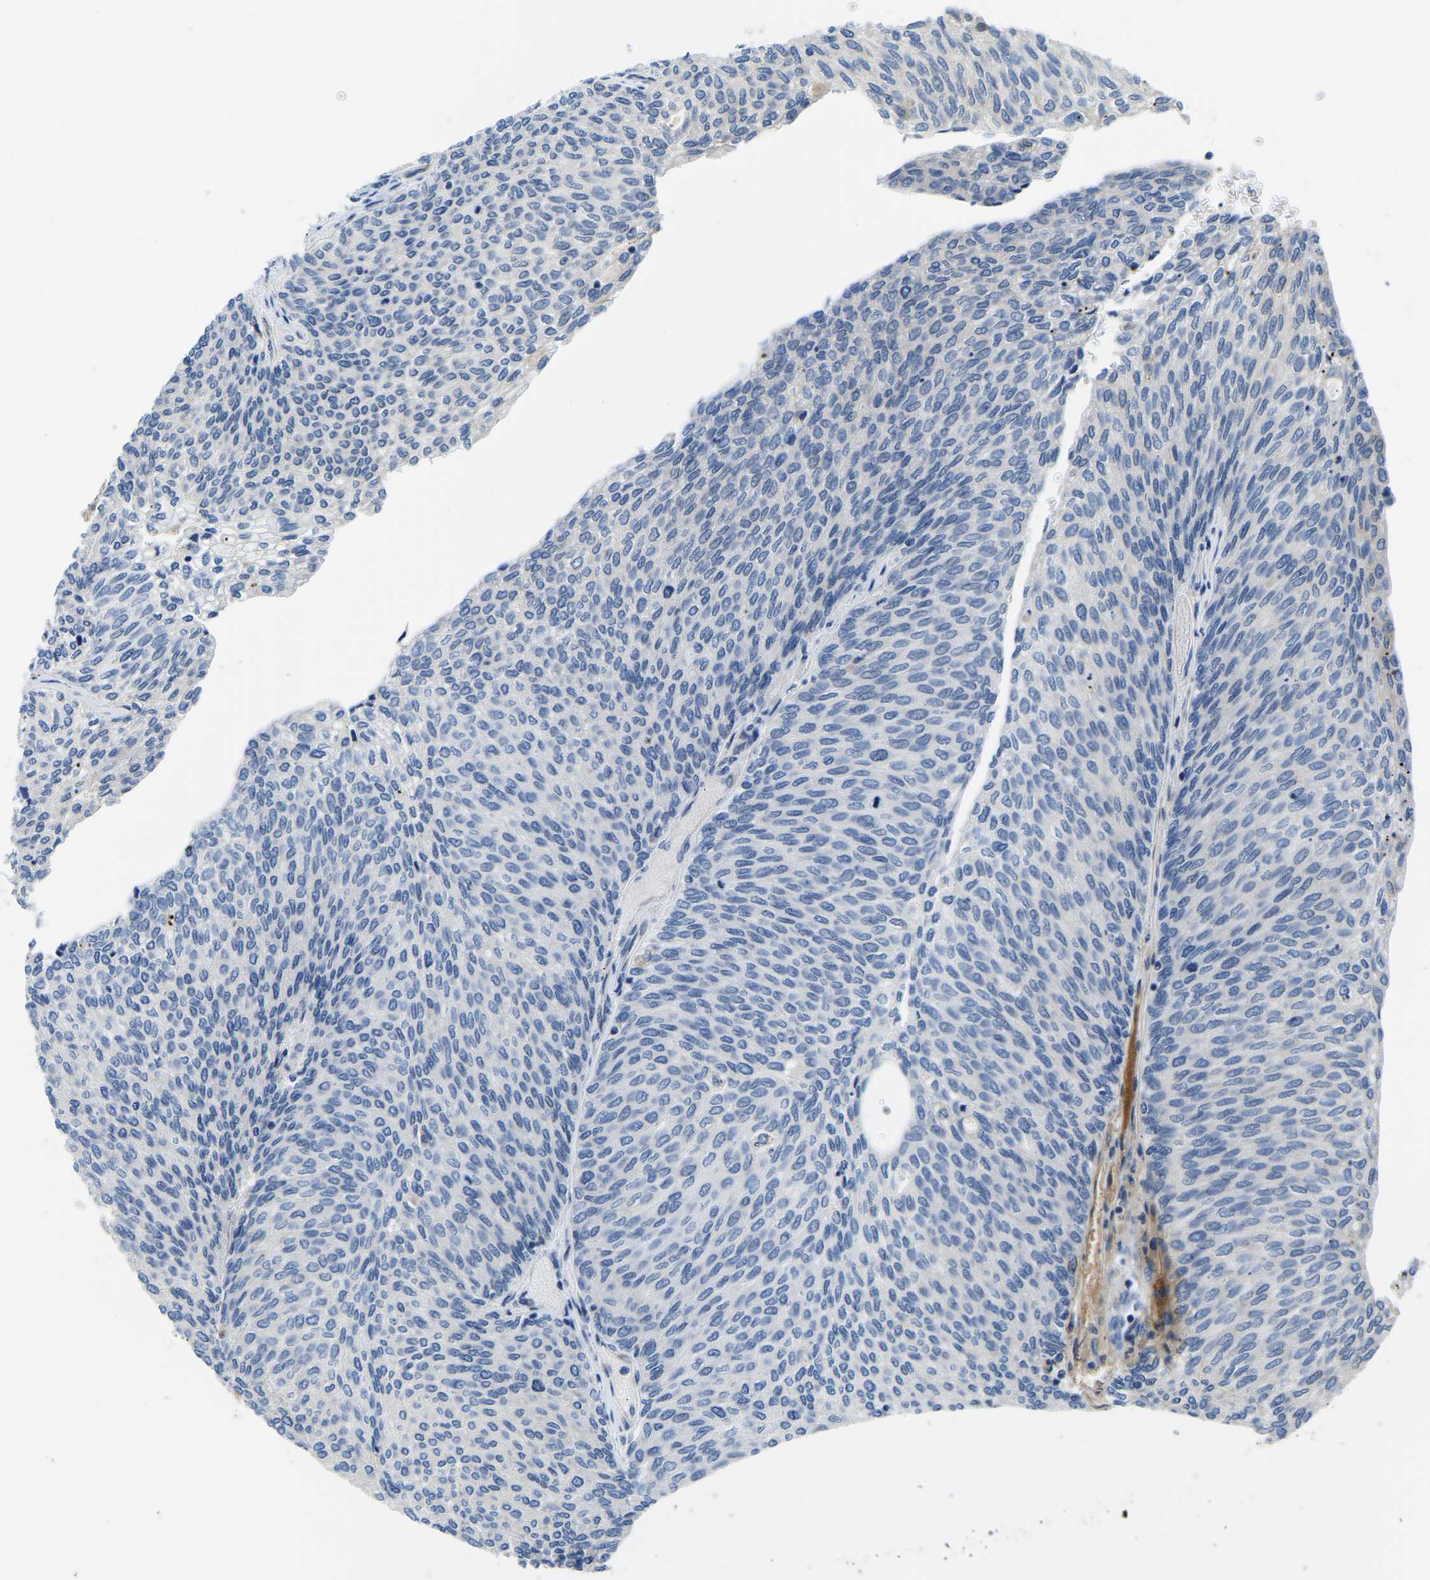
{"staining": {"intensity": "negative", "quantity": "none", "location": "none"}, "tissue": "urothelial cancer", "cell_type": "Tumor cells", "image_type": "cancer", "snomed": [{"axis": "morphology", "description": "Urothelial carcinoma, Low grade"}, {"axis": "topography", "description": "Urinary bladder"}], "caption": "This is an immunohistochemistry histopathology image of human low-grade urothelial carcinoma. There is no expression in tumor cells.", "gene": "LIAS", "patient": {"sex": "female", "age": 79}}